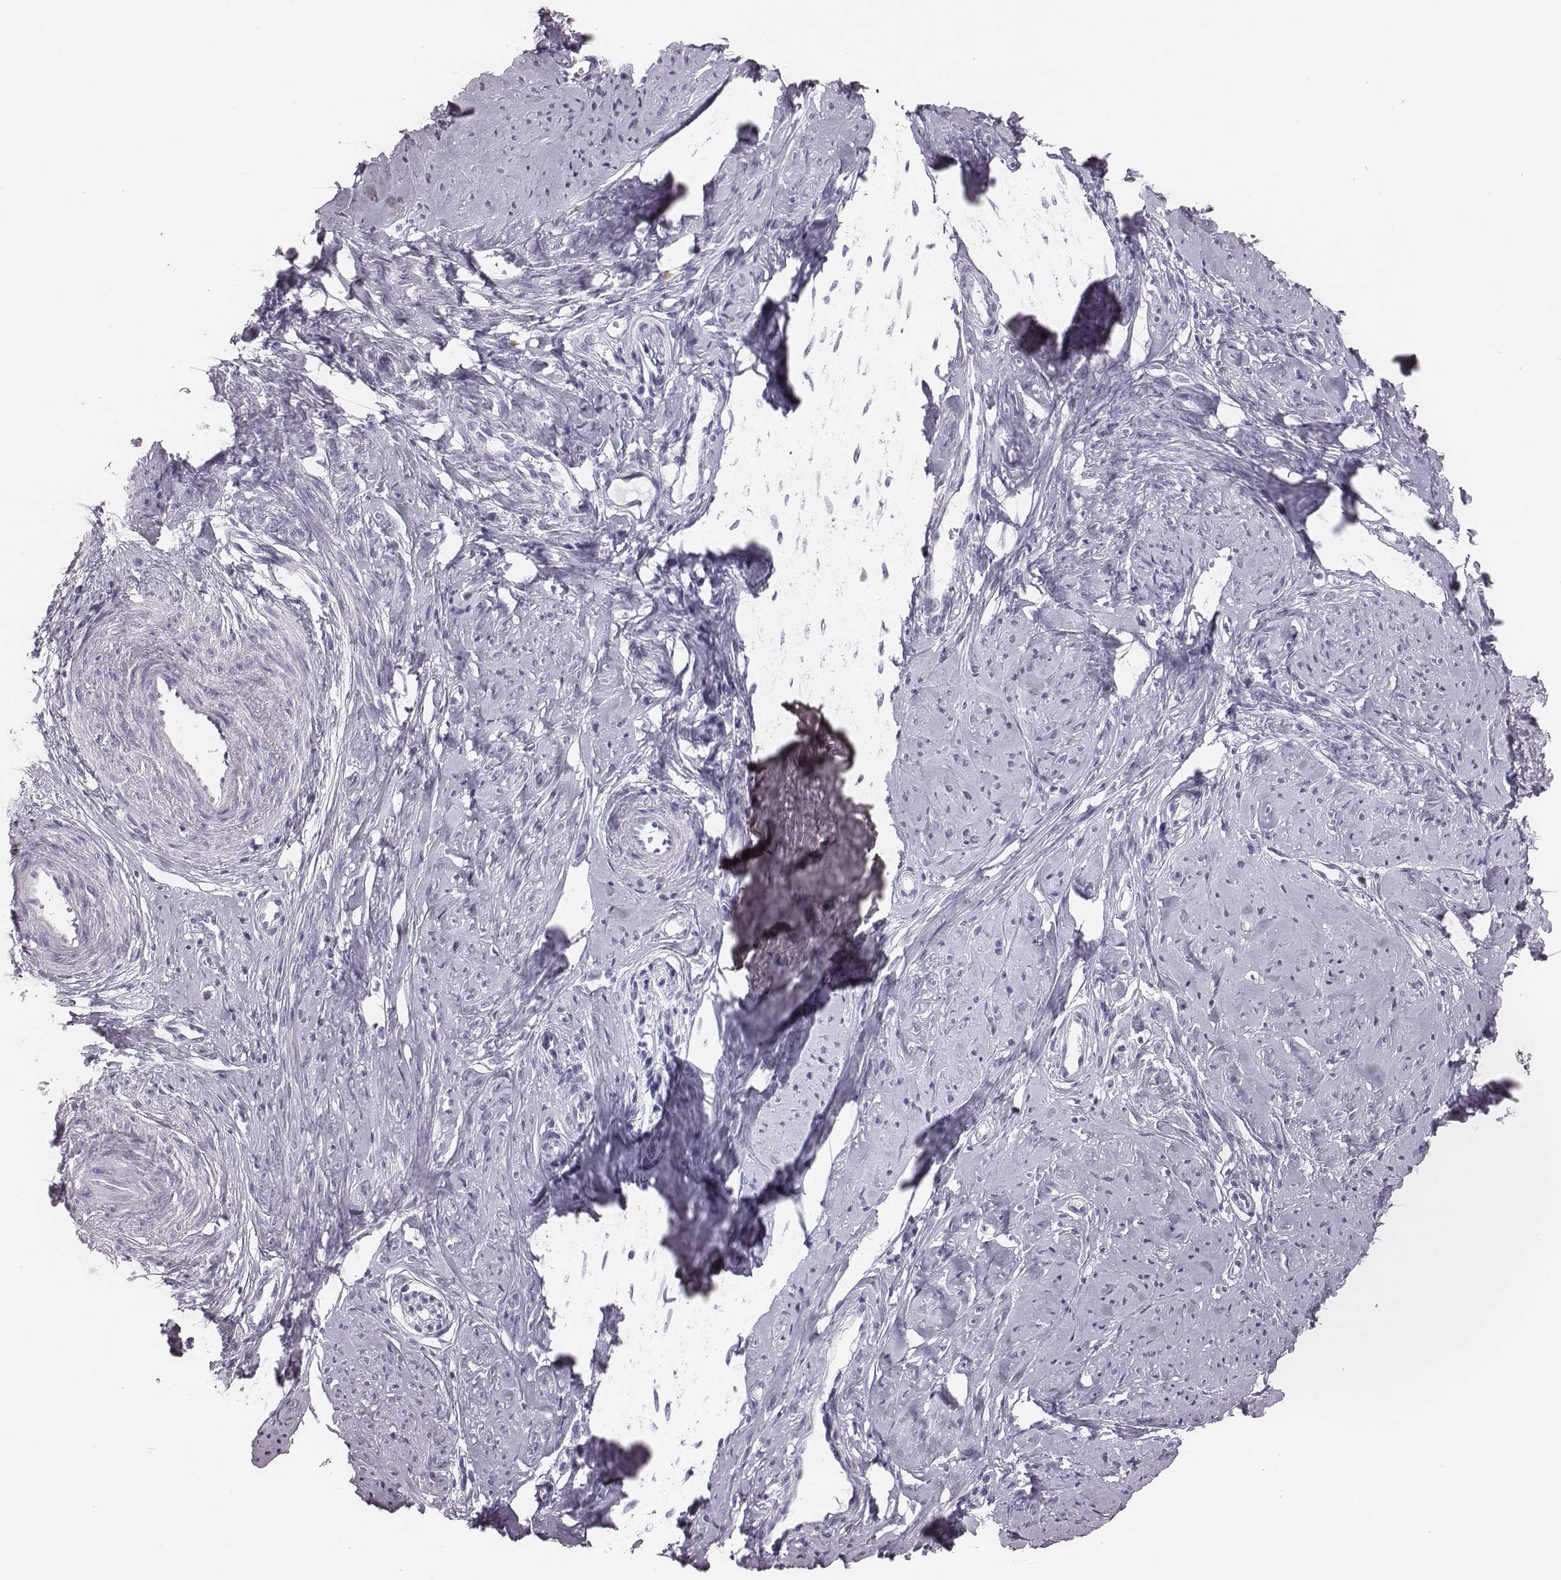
{"staining": {"intensity": "negative", "quantity": "none", "location": "none"}, "tissue": "smooth muscle", "cell_type": "Smooth muscle cells", "image_type": "normal", "snomed": [{"axis": "morphology", "description": "Normal tissue, NOS"}, {"axis": "topography", "description": "Smooth muscle"}], "caption": "The image reveals no significant staining in smooth muscle cells of smooth muscle.", "gene": "CSH1", "patient": {"sex": "female", "age": 48}}